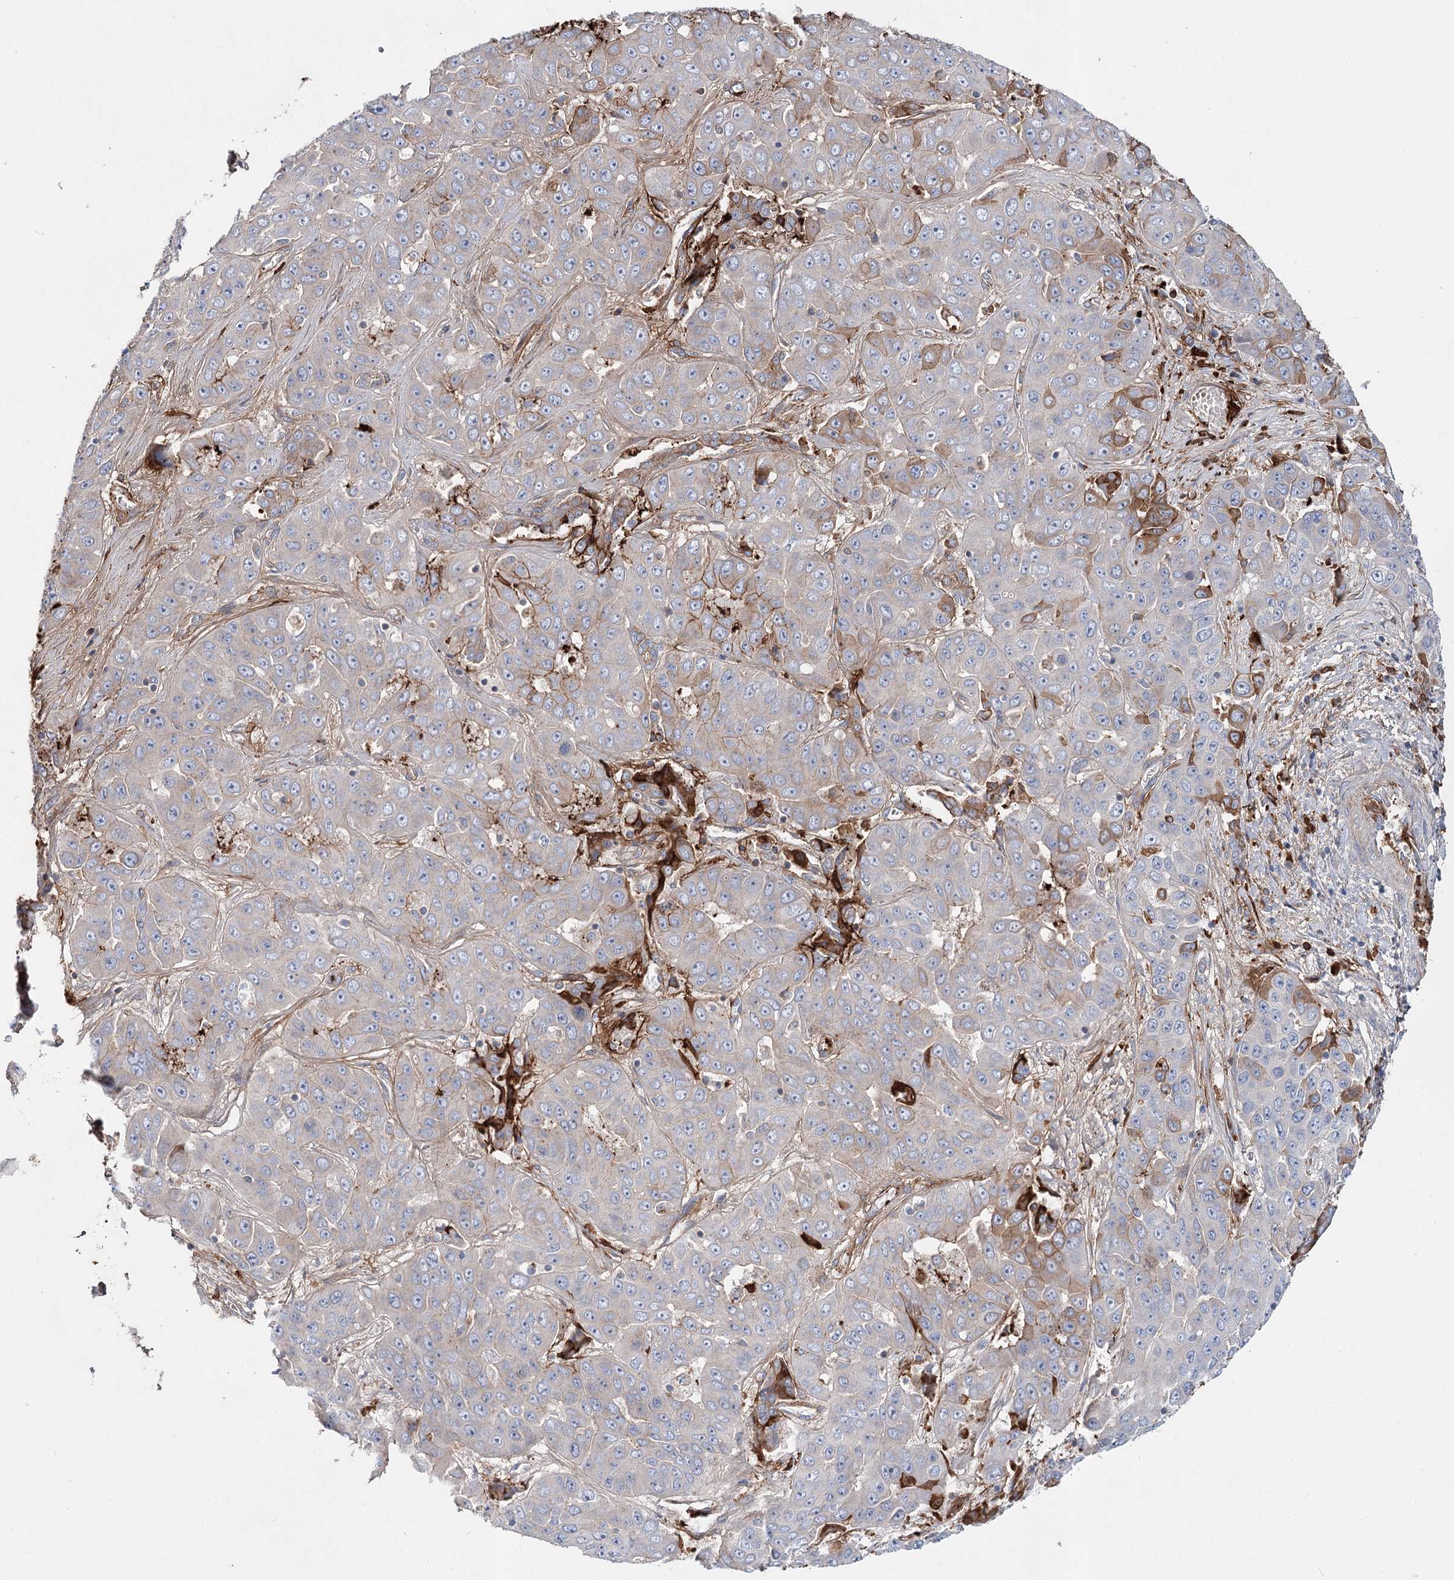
{"staining": {"intensity": "strong", "quantity": "<25%", "location": "cytoplasmic/membranous"}, "tissue": "liver cancer", "cell_type": "Tumor cells", "image_type": "cancer", "snomed": [{"axis": "morphology", "description": "Cholangiocarcinoma"}, {"axis": "topography", "description": "Liver"}], "caption": "Cholangiocarcinoma (liver) stained with IHC shows strong cytoplasmic/membranous staining in approximately <25% of tumor cells. Nuclei are stained in blue.", "gene": "ALKBH8", "patient": {"sex": "female", "age": 52}}